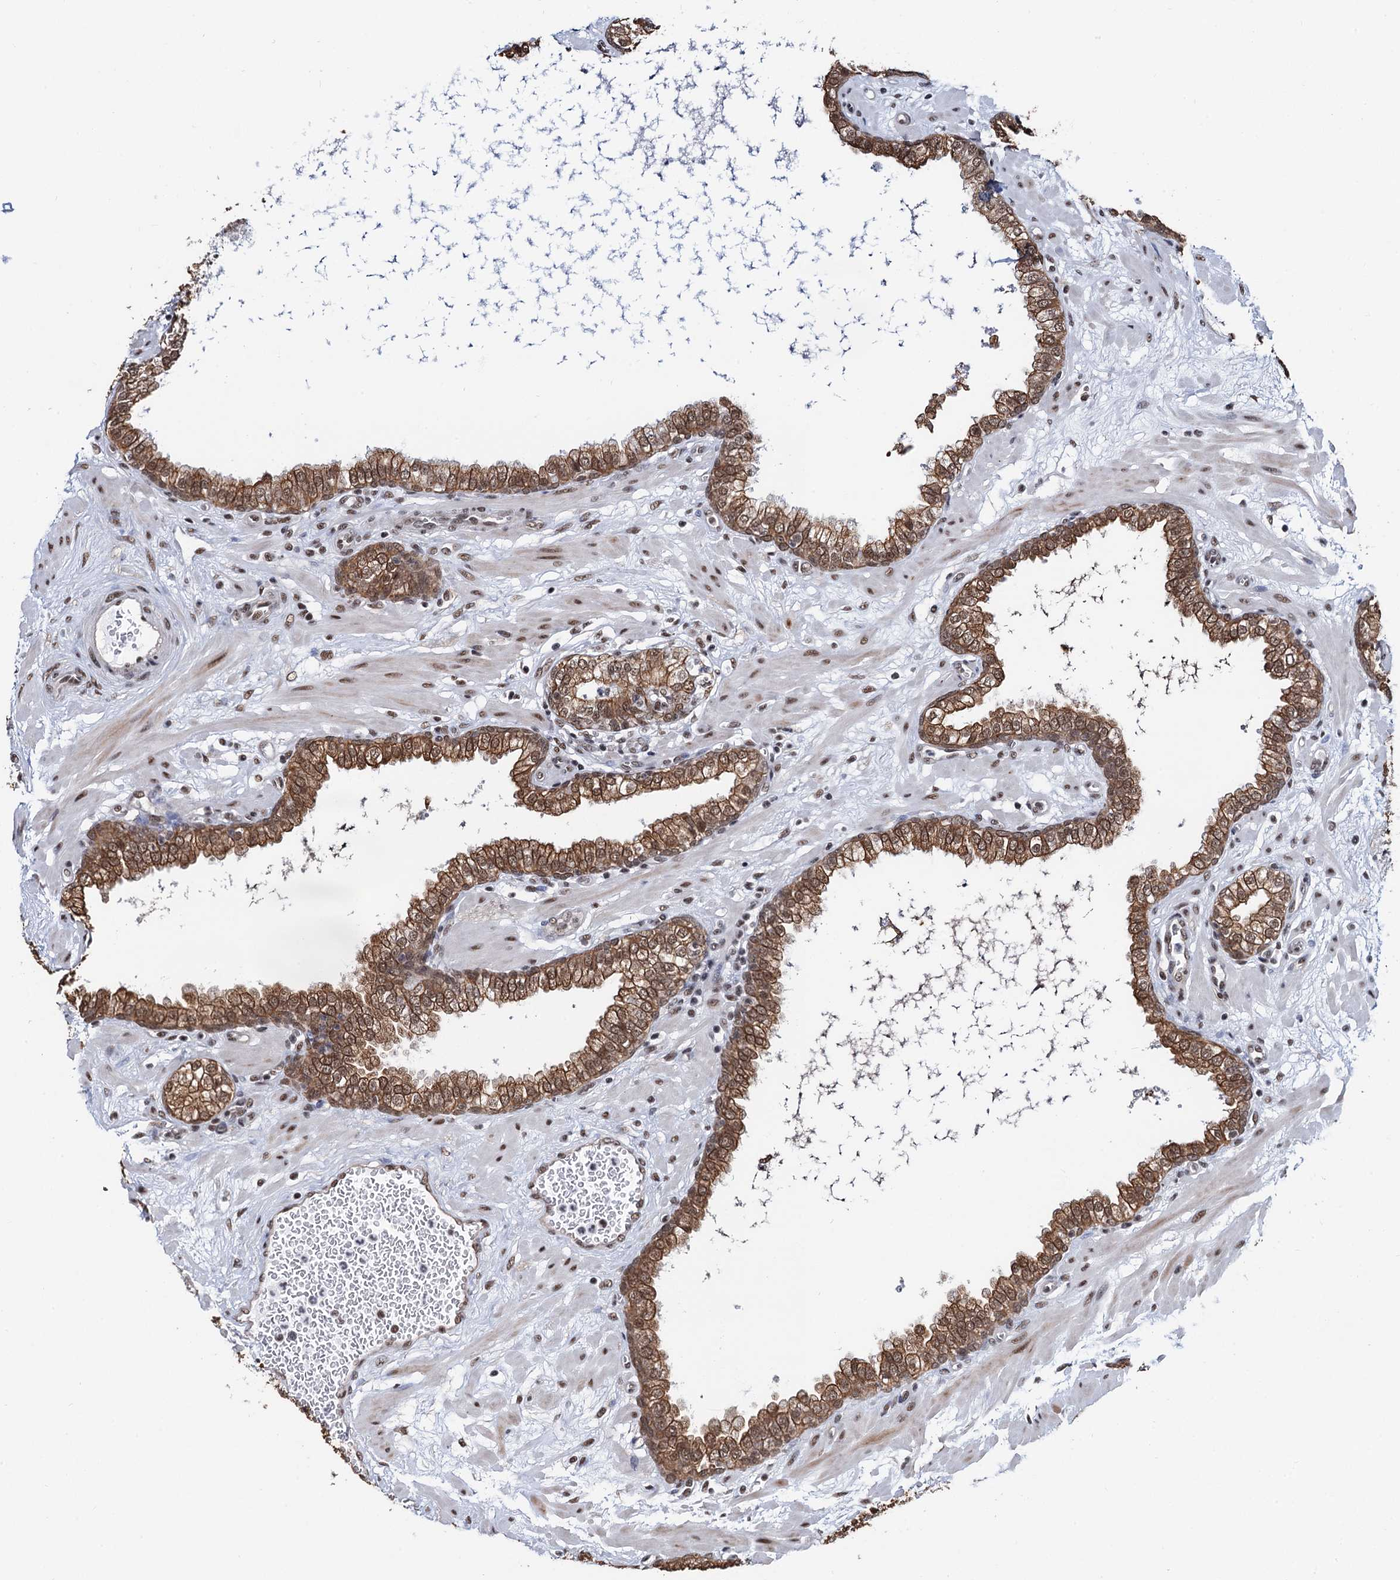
{"staining": {"intensity": "strong", "quantity": ">75%", "location": "cytoplasmic/membranous,nuclear"}, "tissue": "prostate", "cell_type": "Glandular cells", "image_type": "normal", "snomed": [{"axis": "morphology", "description": "Normal tissue, NOS"}, {"axis": "morphology", "description": "Urothelial carcinoma, Low grade"}, {"axis": "topography", "description": "Urinary bladder"}, {"axis": "topography", "description": "Prostate"}], "caption": "This micrograph displays immunohistochemistry (IHC) staining of normal prostate, with high strong cytoplasmic/membranous,nuclear expression in about >75% of glandular cells.", "gene": "ZNF609", "patient": {"sex": "male", "age": 60}}